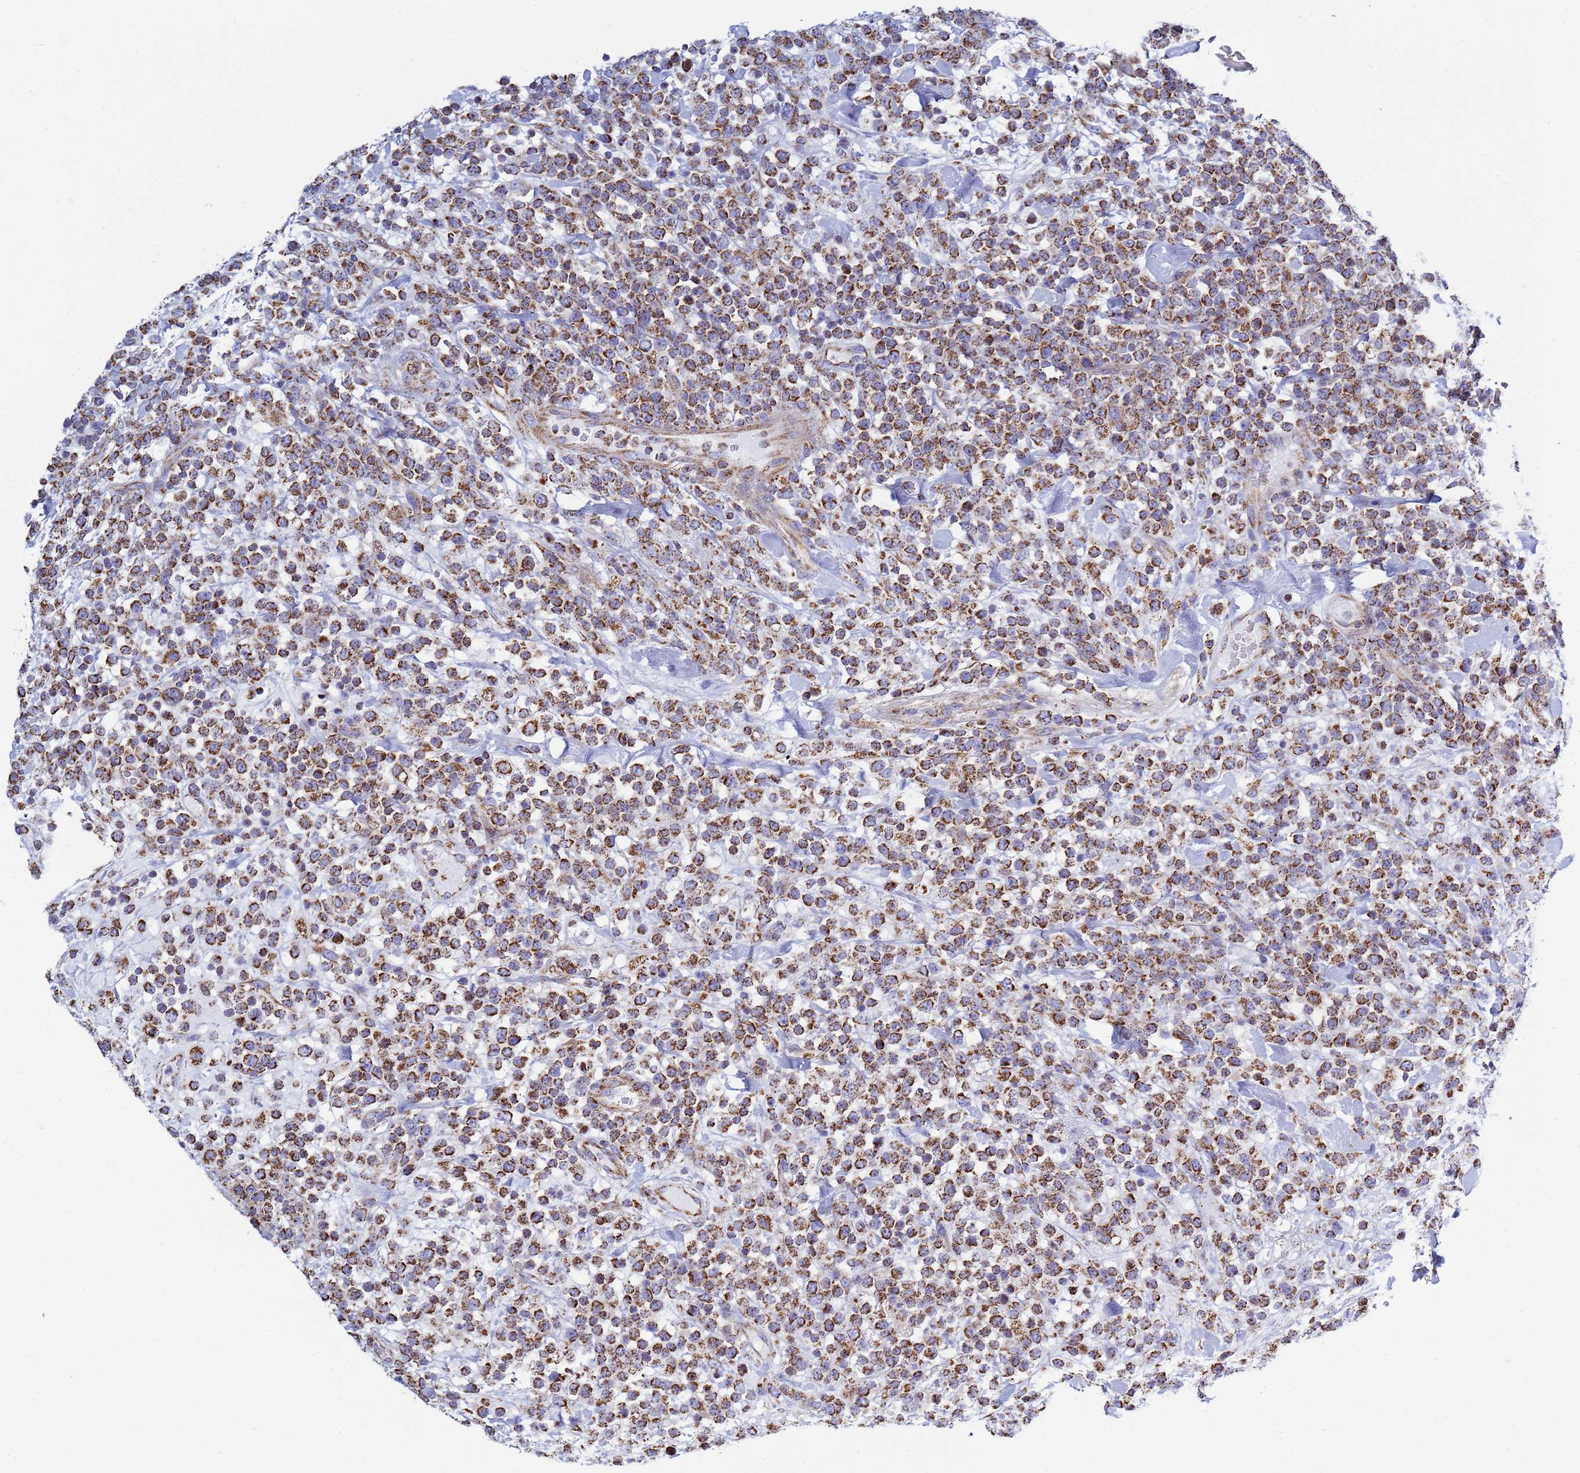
{"staining": {"intensity": "strong", "quantity": ">75%", "location": "cytoplasmic/membranous"}, "tissue": "lymphoma", "cell_type": "Tumor cells", "image_type": "cancer", "snomed": [{"axis": "morphology", "description": "Malignant lymphoma, non-Hodgkin's type, High grade"}, {"axis": "topography", "description": "Colon"}], "caption": "Immunohistochemistry (IHC) photomicrograph of neoplastic tissue: lymphoma stained using IHC displays high levels of strong protein expression localized specifically in the cytoplasmic/membranous of tumor cells, appearing as a cytoplasmic/membranous brown color.", "gene": "COQ4", "patient": {"sex": "female", "age": 53}}